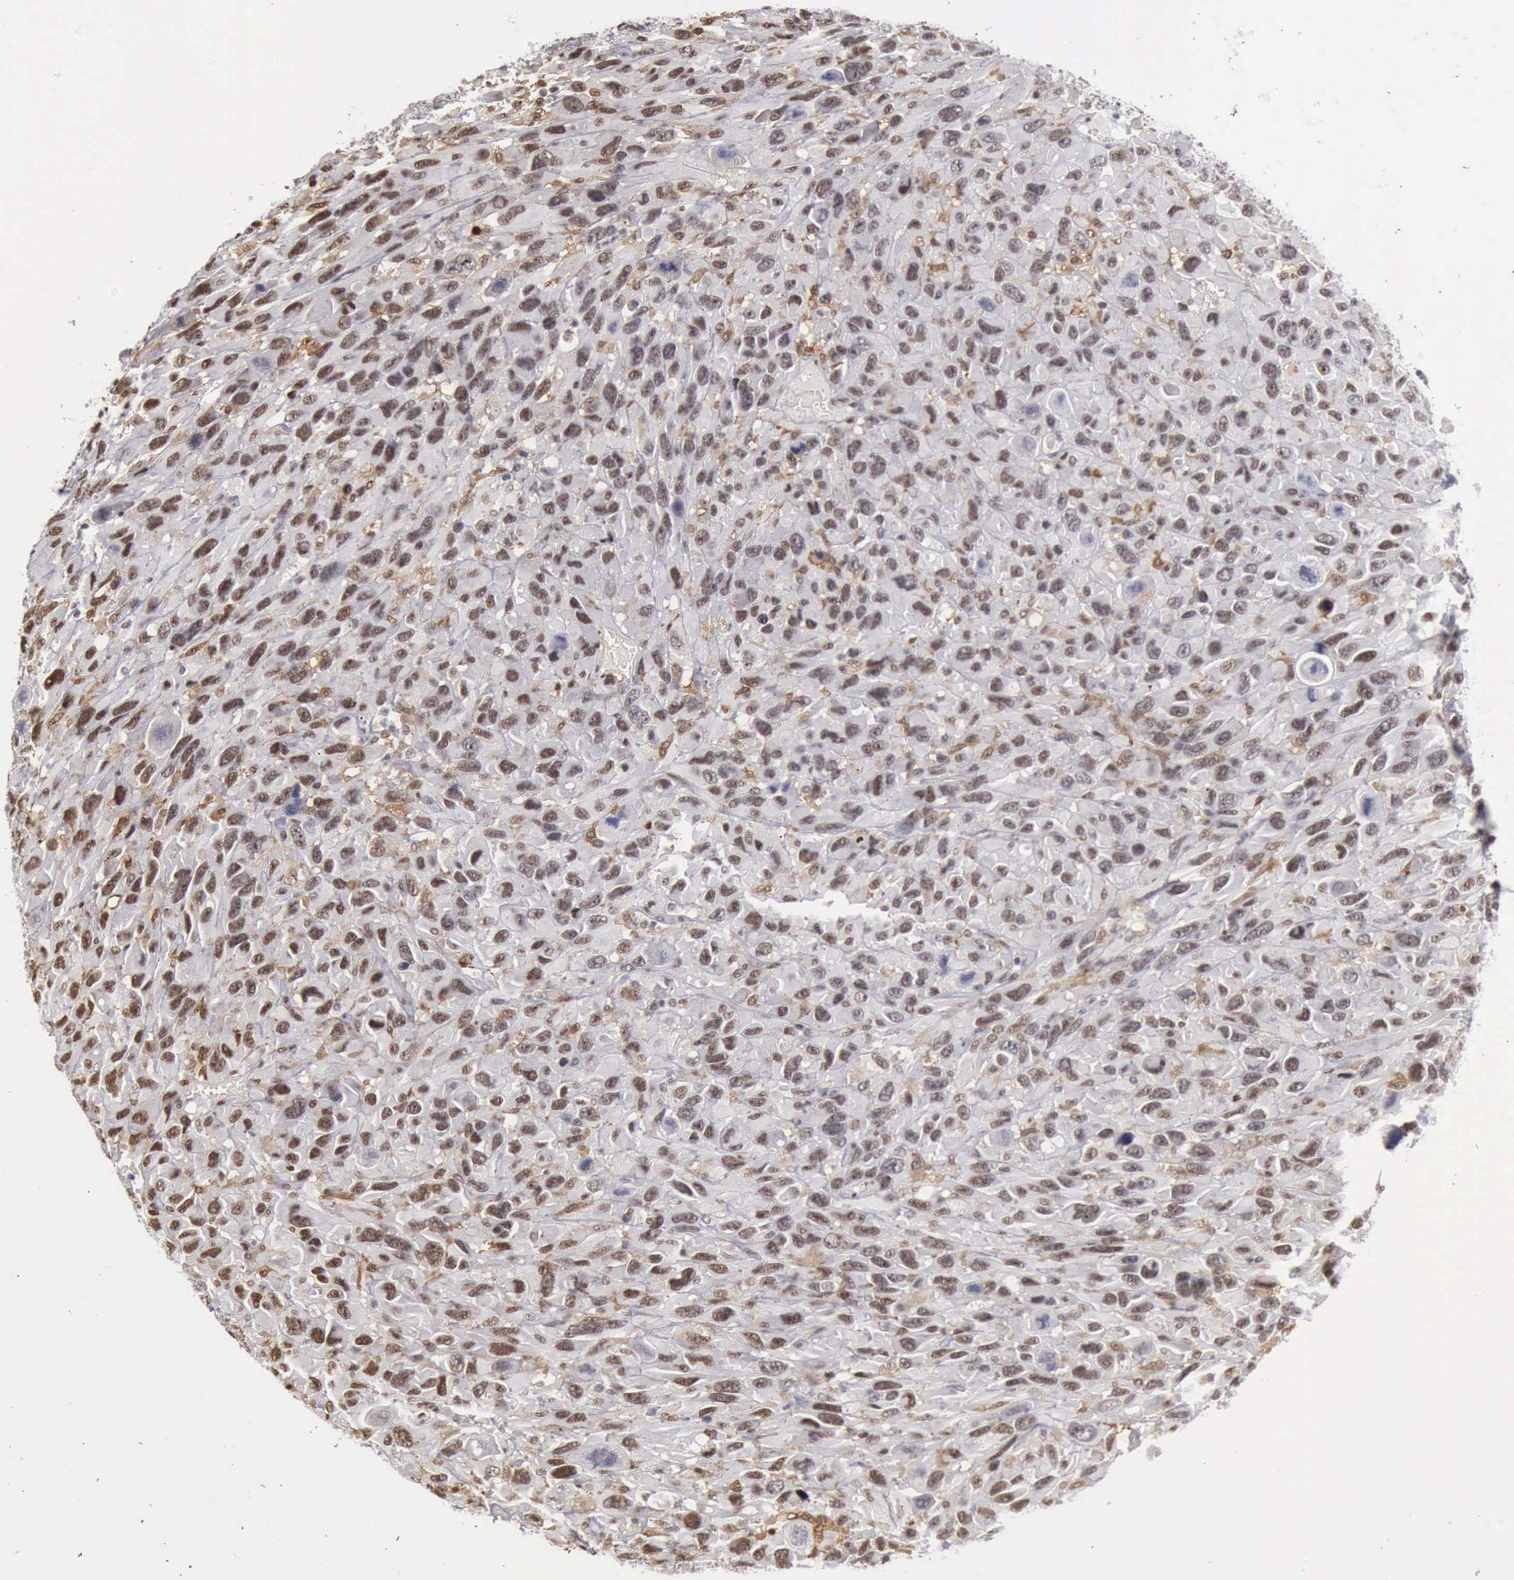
{"staining": {"intensity": "moderate", "quantity": "25%-75%", "location": "nuclear"}, "tissue": "renal cancer", "cell_type": "Tumor cells", "image_type": "cancer", "snomed": [{"axis": "morphology", "description": "Adenocarcinoma, NOS"}, {"axis": "topography", "description": "Kidney"}], "caption": "Renal cancer (adenocarcinoma) stained with IHC displays moderate nuclear positivity in about 25%-75% of tumor cells. The staining was performed using DAB, with brown indicating positive protein expression. Nuclei are stained blue with hematoxylin.", "gene": "KIAA0586", "patient": {"sex": "male", "age": 79}}